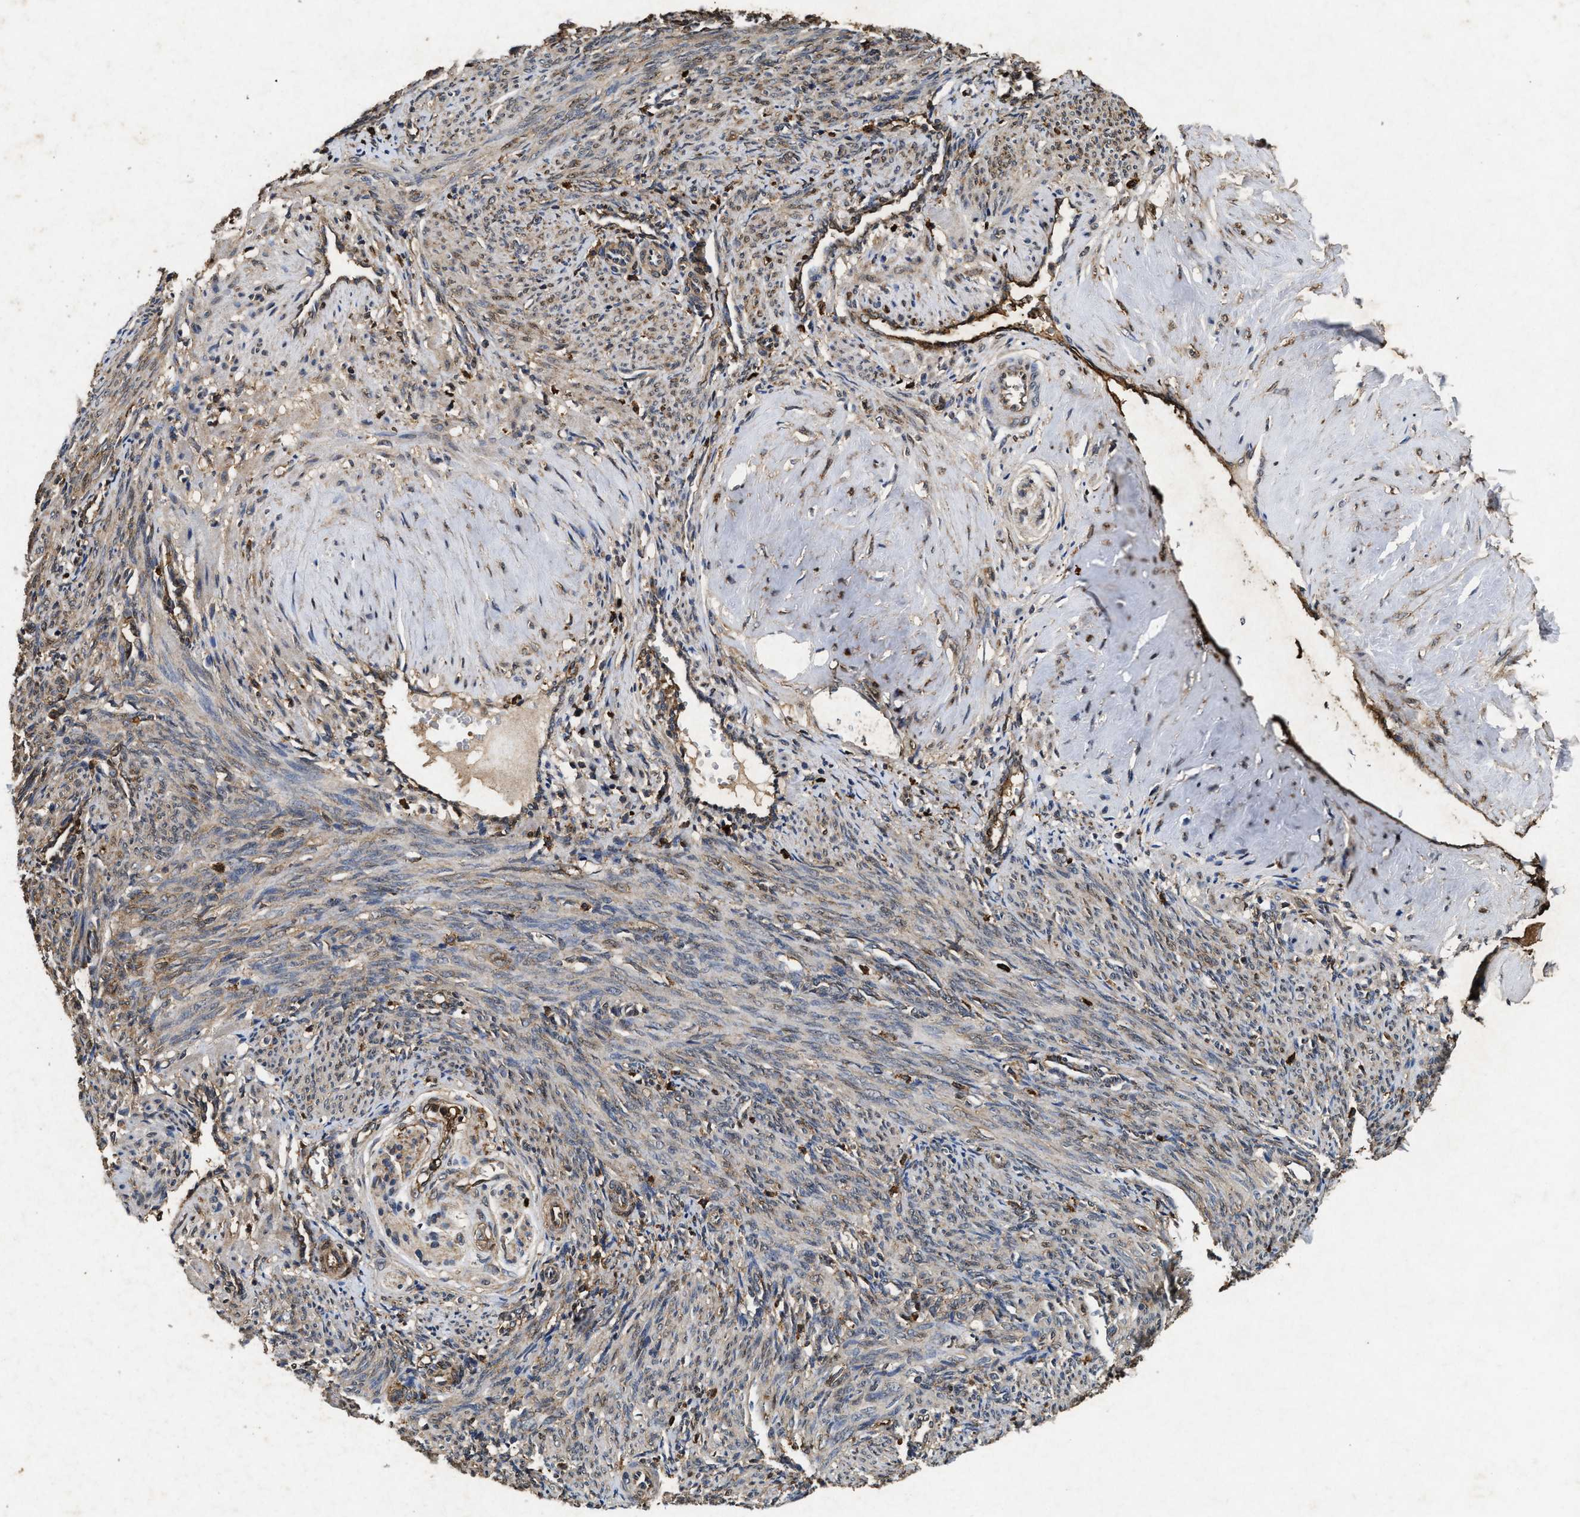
{"staining": {"intensity": "weak", "quantity": ">75%", "location": "cytoplasmic/membranous"}, "tissue": "smooth muscle", "cell_type": "Smooth muscle cells", "image_type": "normal", "snomed": [{"axis": "morphology", "description": "Normal tissue, NOS"}, {"axis": "topography", "description": "Endometrium"}], "caption": "Smooth muscle was stained to show a protein in brown. There is low levels of weak cytoplasmic/membranous positivity in about >75% of smooth muscle cells.", "gene": "PDAP1", "patient": {"sex": "female", "age": 33}}